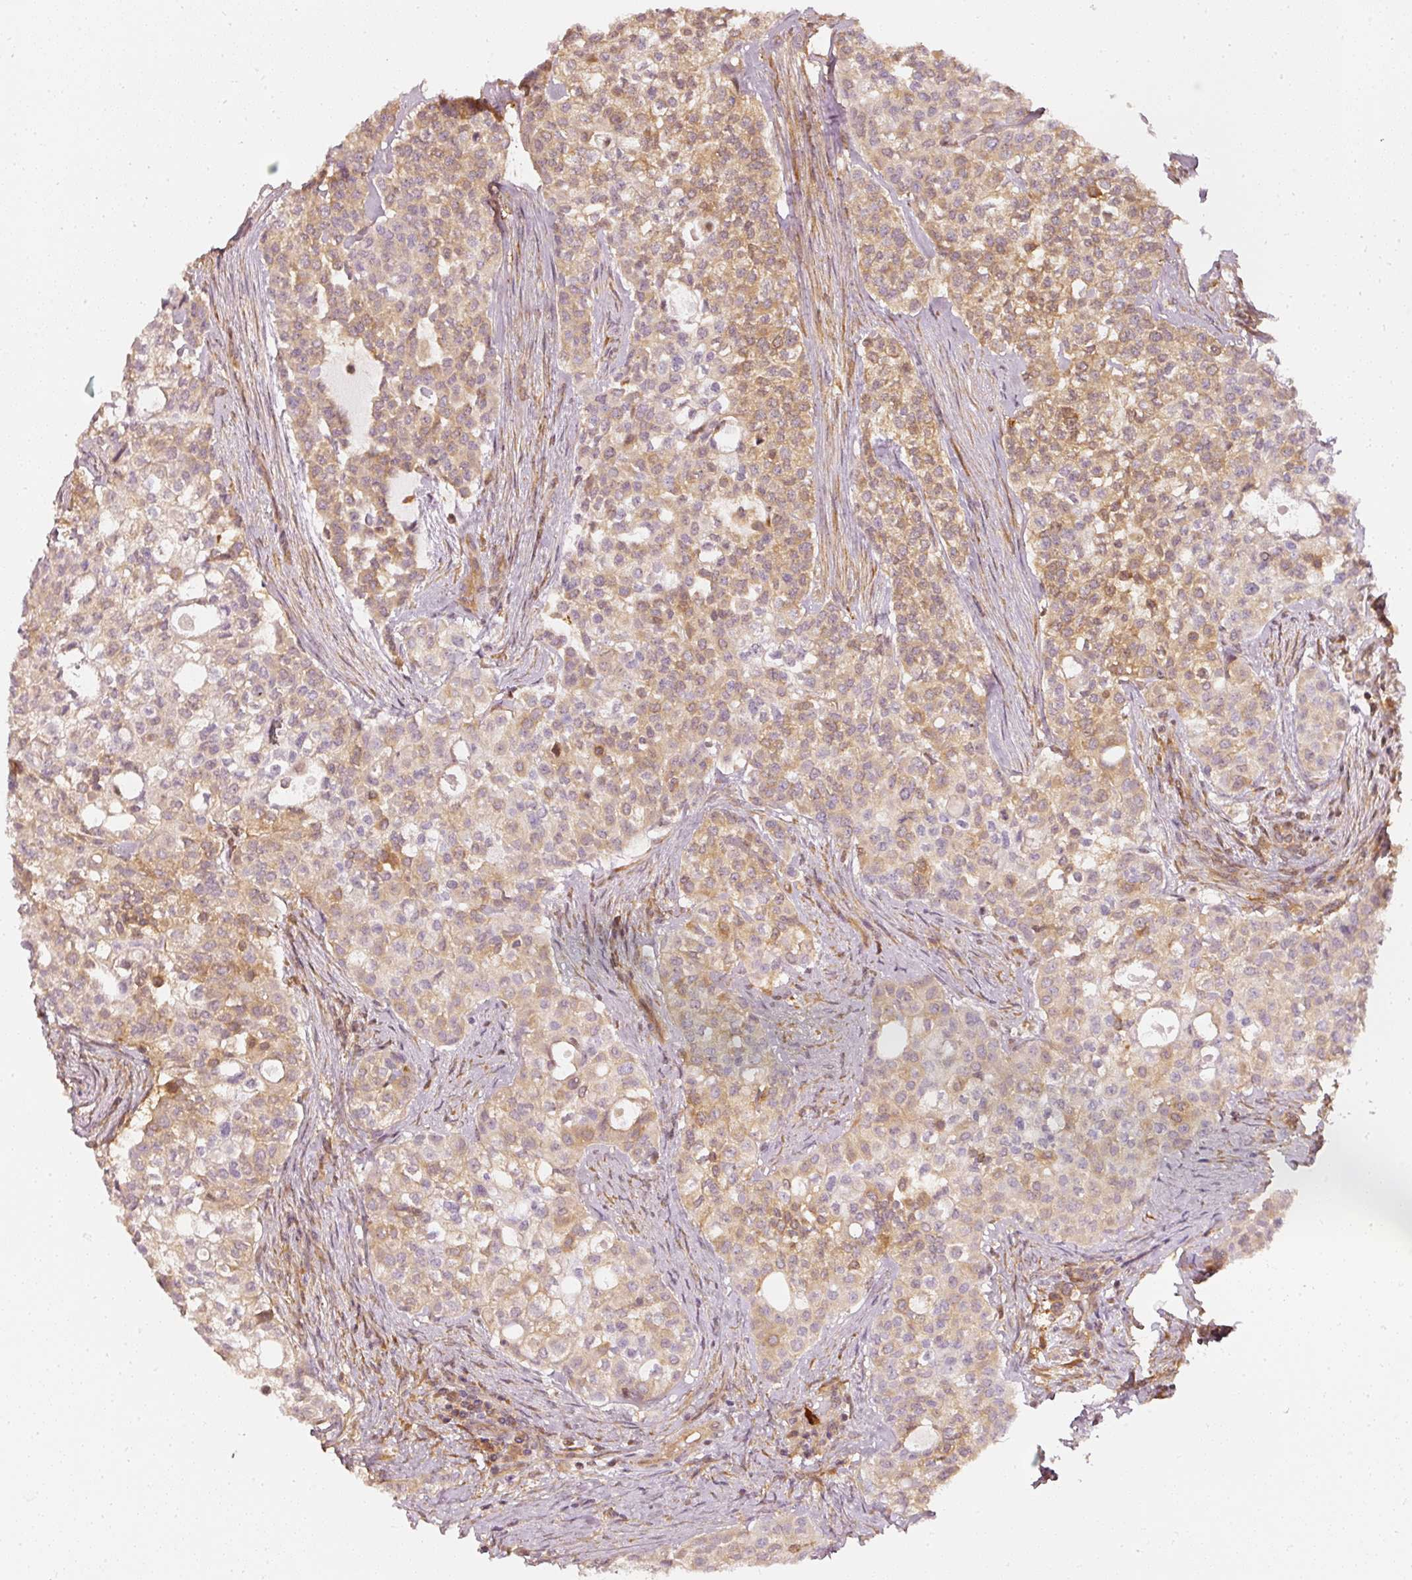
{"staining": {"intensity": "moderate", "quantity": "25%-75%", "location": "cytoplasmic/membranous,nuclear"}, "tissue": "head and neck cancer", "cell_type": "Tumor cells", "image_type": "cancer", "snomed": [{"axis": "morphology", "description": "Adenocarcinoma, NOS"}, {"axis": "topography", "description": "Head-Neck"}], "caption": "Head and neck adenocarcinoma was stained to show a protein in brown. There is medium levels of moderate cytoplasmic/membranous and nuclear staining in approximately 25%-75% of tumor cells.", "gene": "ASMTL", "patient": {"sex": "male", "age": 81}}